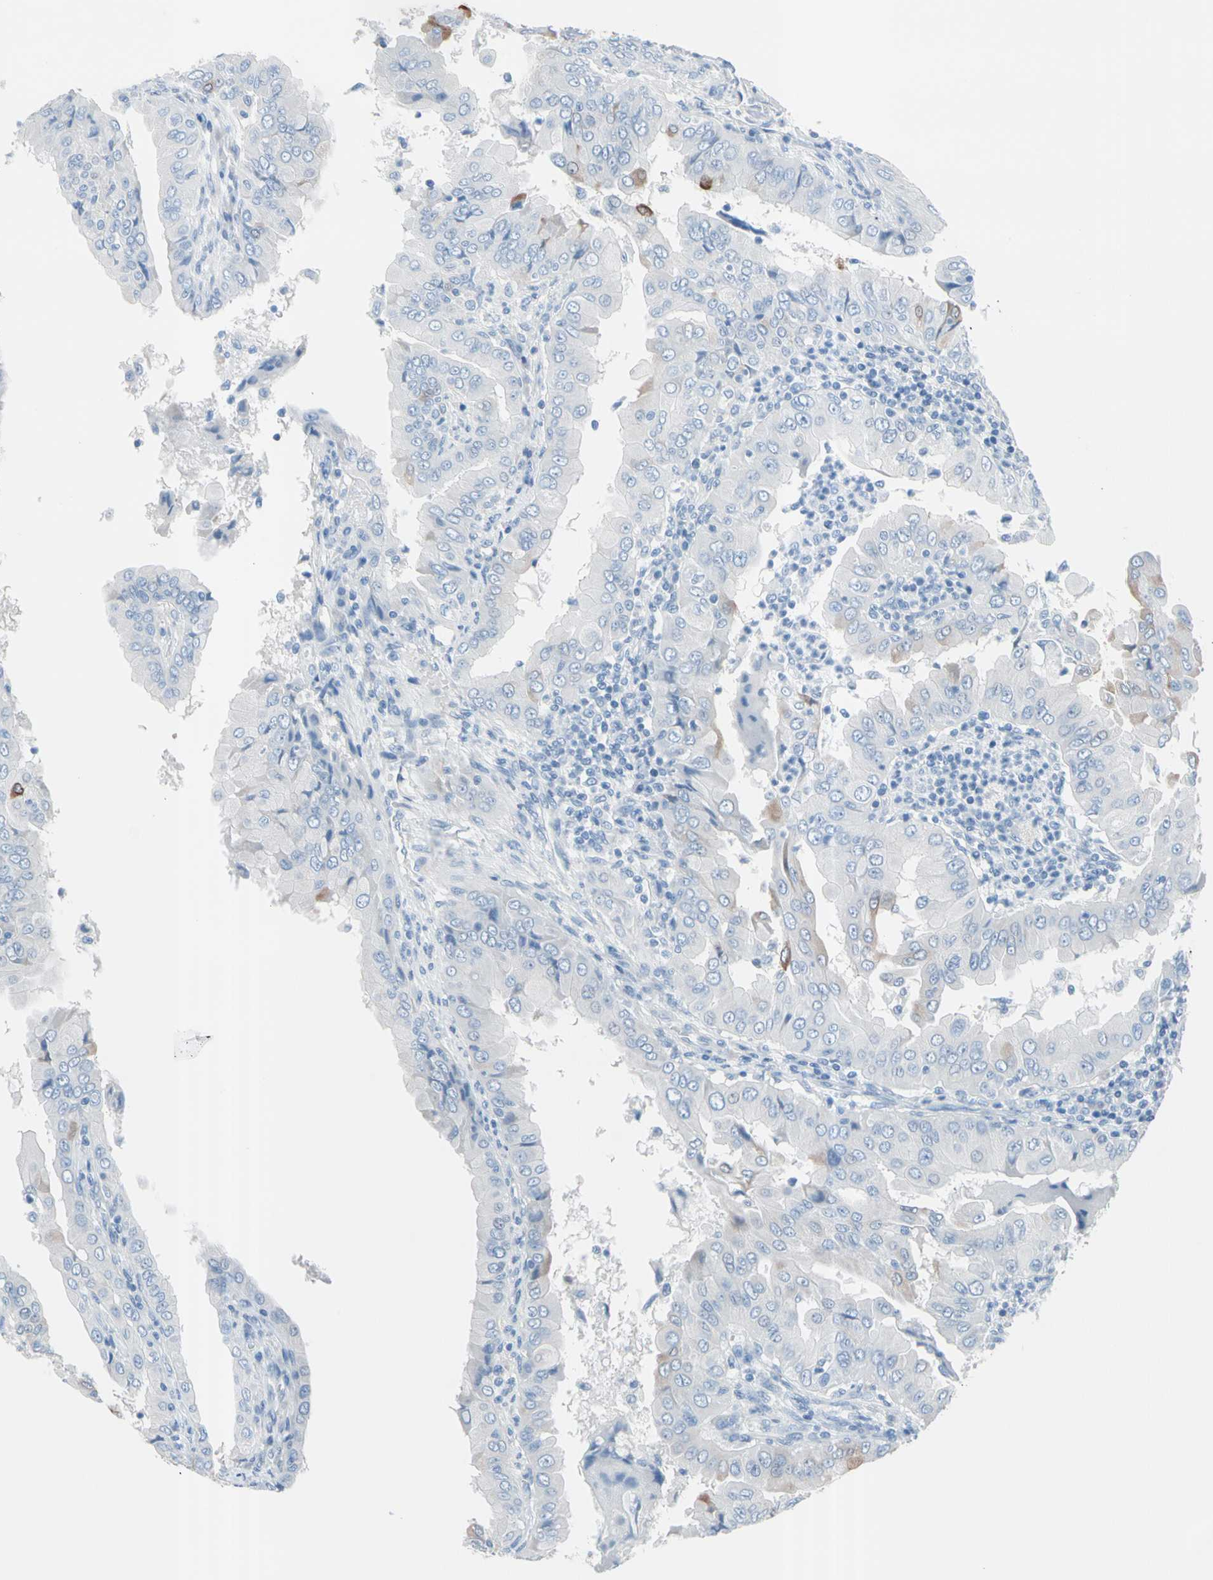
{"staining": {"intensity": "negative", "quantity": "none", "location": "none"}, "tissue": "thyroid cancer", "cell_type": "Tumor cells", "image_type": "cancer", "snomed": [{"axis": "morphology", "description": "Papillary adenocarcinoma, NOS"}, {"axis": "topography", "description": "Thyroid gland"}], "caption": "Immunohistochemistry image of neoplastic tissue: papillary adenocarcinoma (thyroid) stained with DAB (3,3'-diaminobenzidine) reveals no significant protein positivity in tumor cells. (DAB (3,3'-diaminobenzidine) immunohistochemistry (IHC) visualized using brightfield microscopy, high magnification).", "gene": "TPO", "patient": {"sex": "male", "age": 33}}